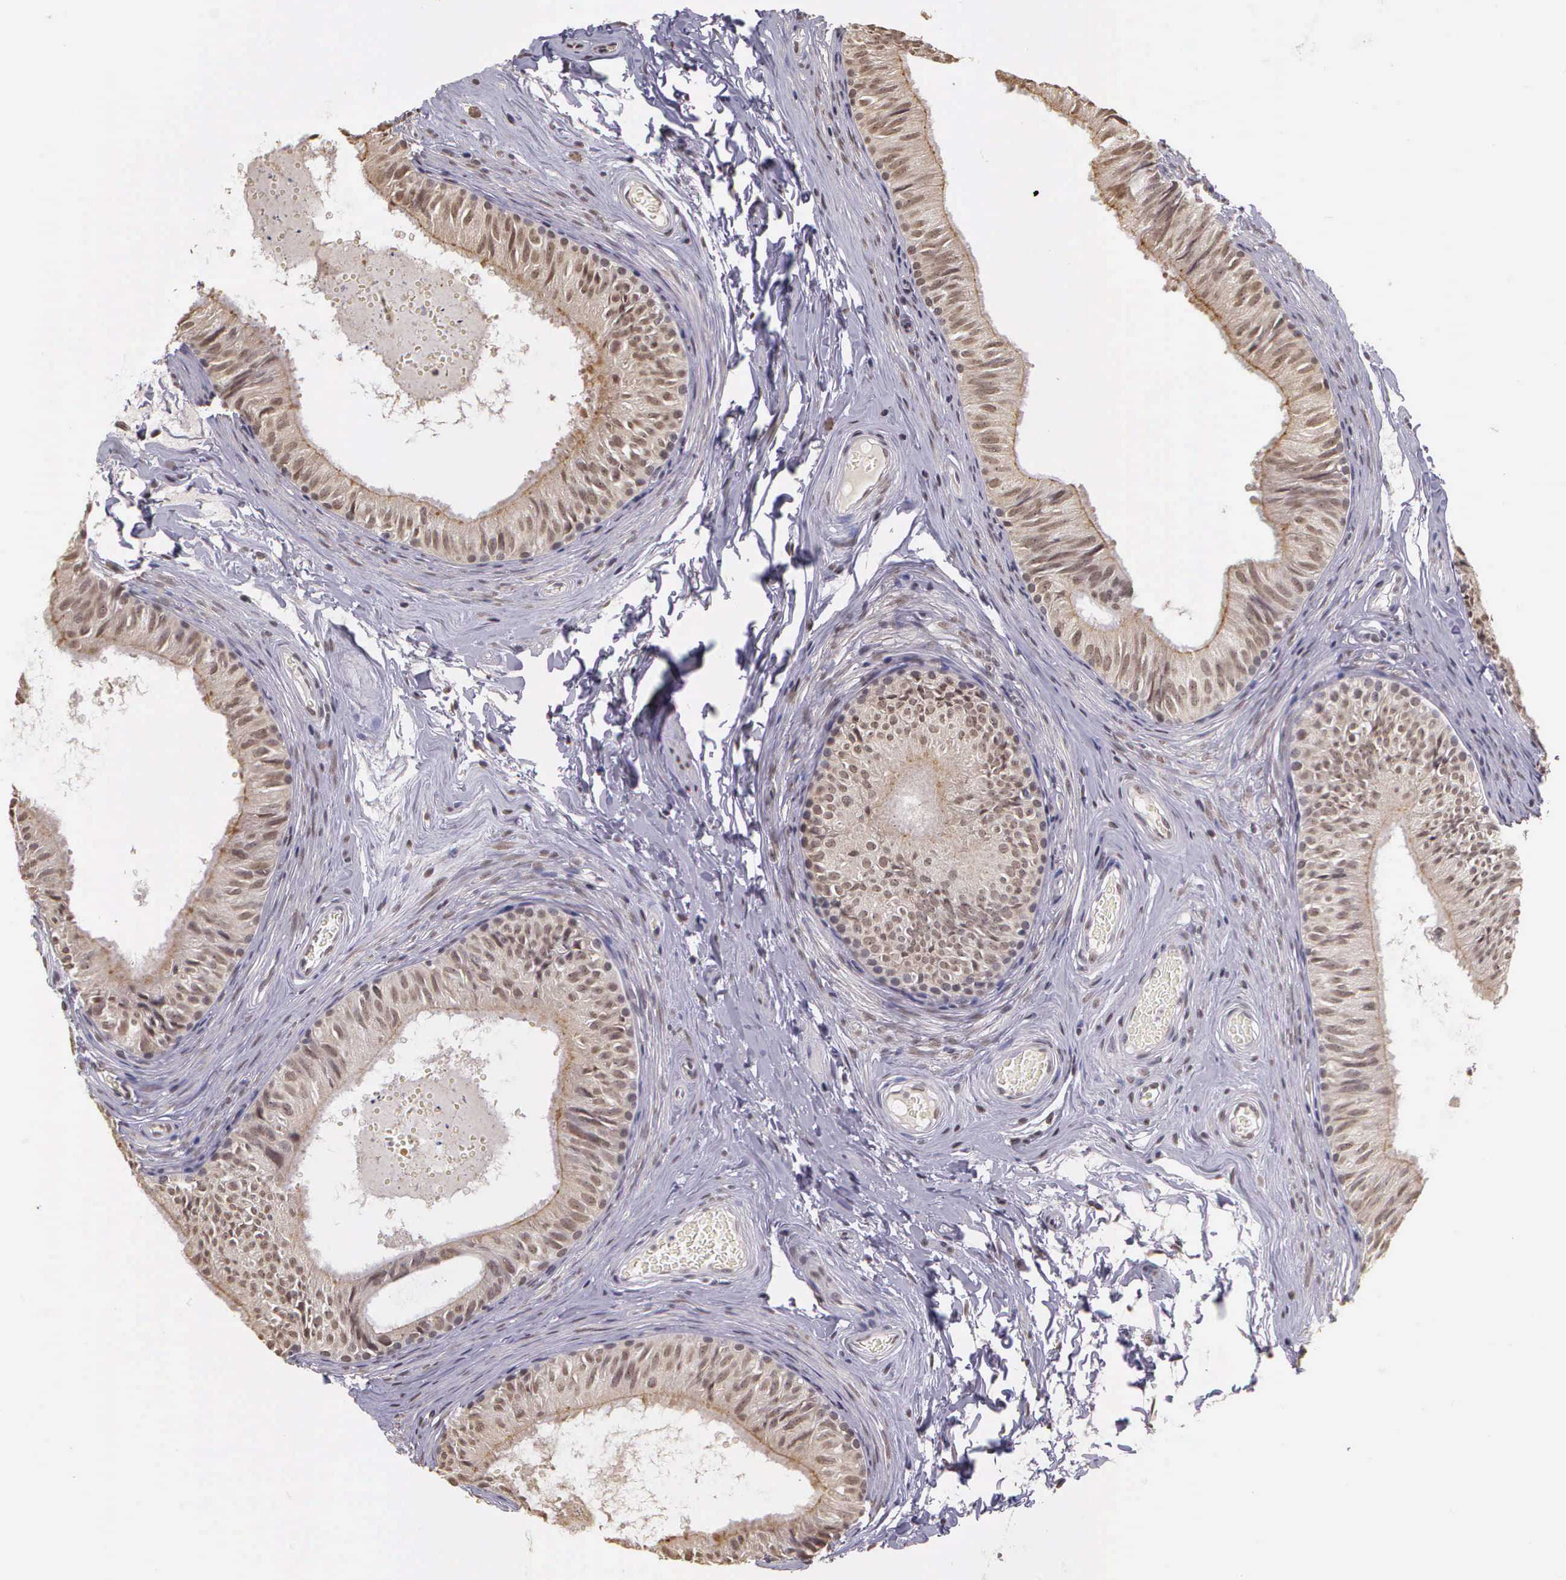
{"staining": {"intensity": "weak", "quantity": ">75%", "location": "nuclear"}, "tissue": "epididymis", "cell_type": "Glandular cells", "image_type": "normal", "snomed": [{"axis": "morphology", "description": "Normal tissue, NOS"}, {"axis": "topography", "description": "Epididymis"}], "caption": "Immunohistochemistry staining of benign epididymis, which reveals low levels of weak nuclear expression in about >75% of glandular cells indicating weak nuclear protein positivity. The staining was performed using DAB (brown) for protein detection and nuclei were counterstained in hematoxylin (blue).", "gene": "ARMCX5", "patient": {"sex": "male", "age": 23}}